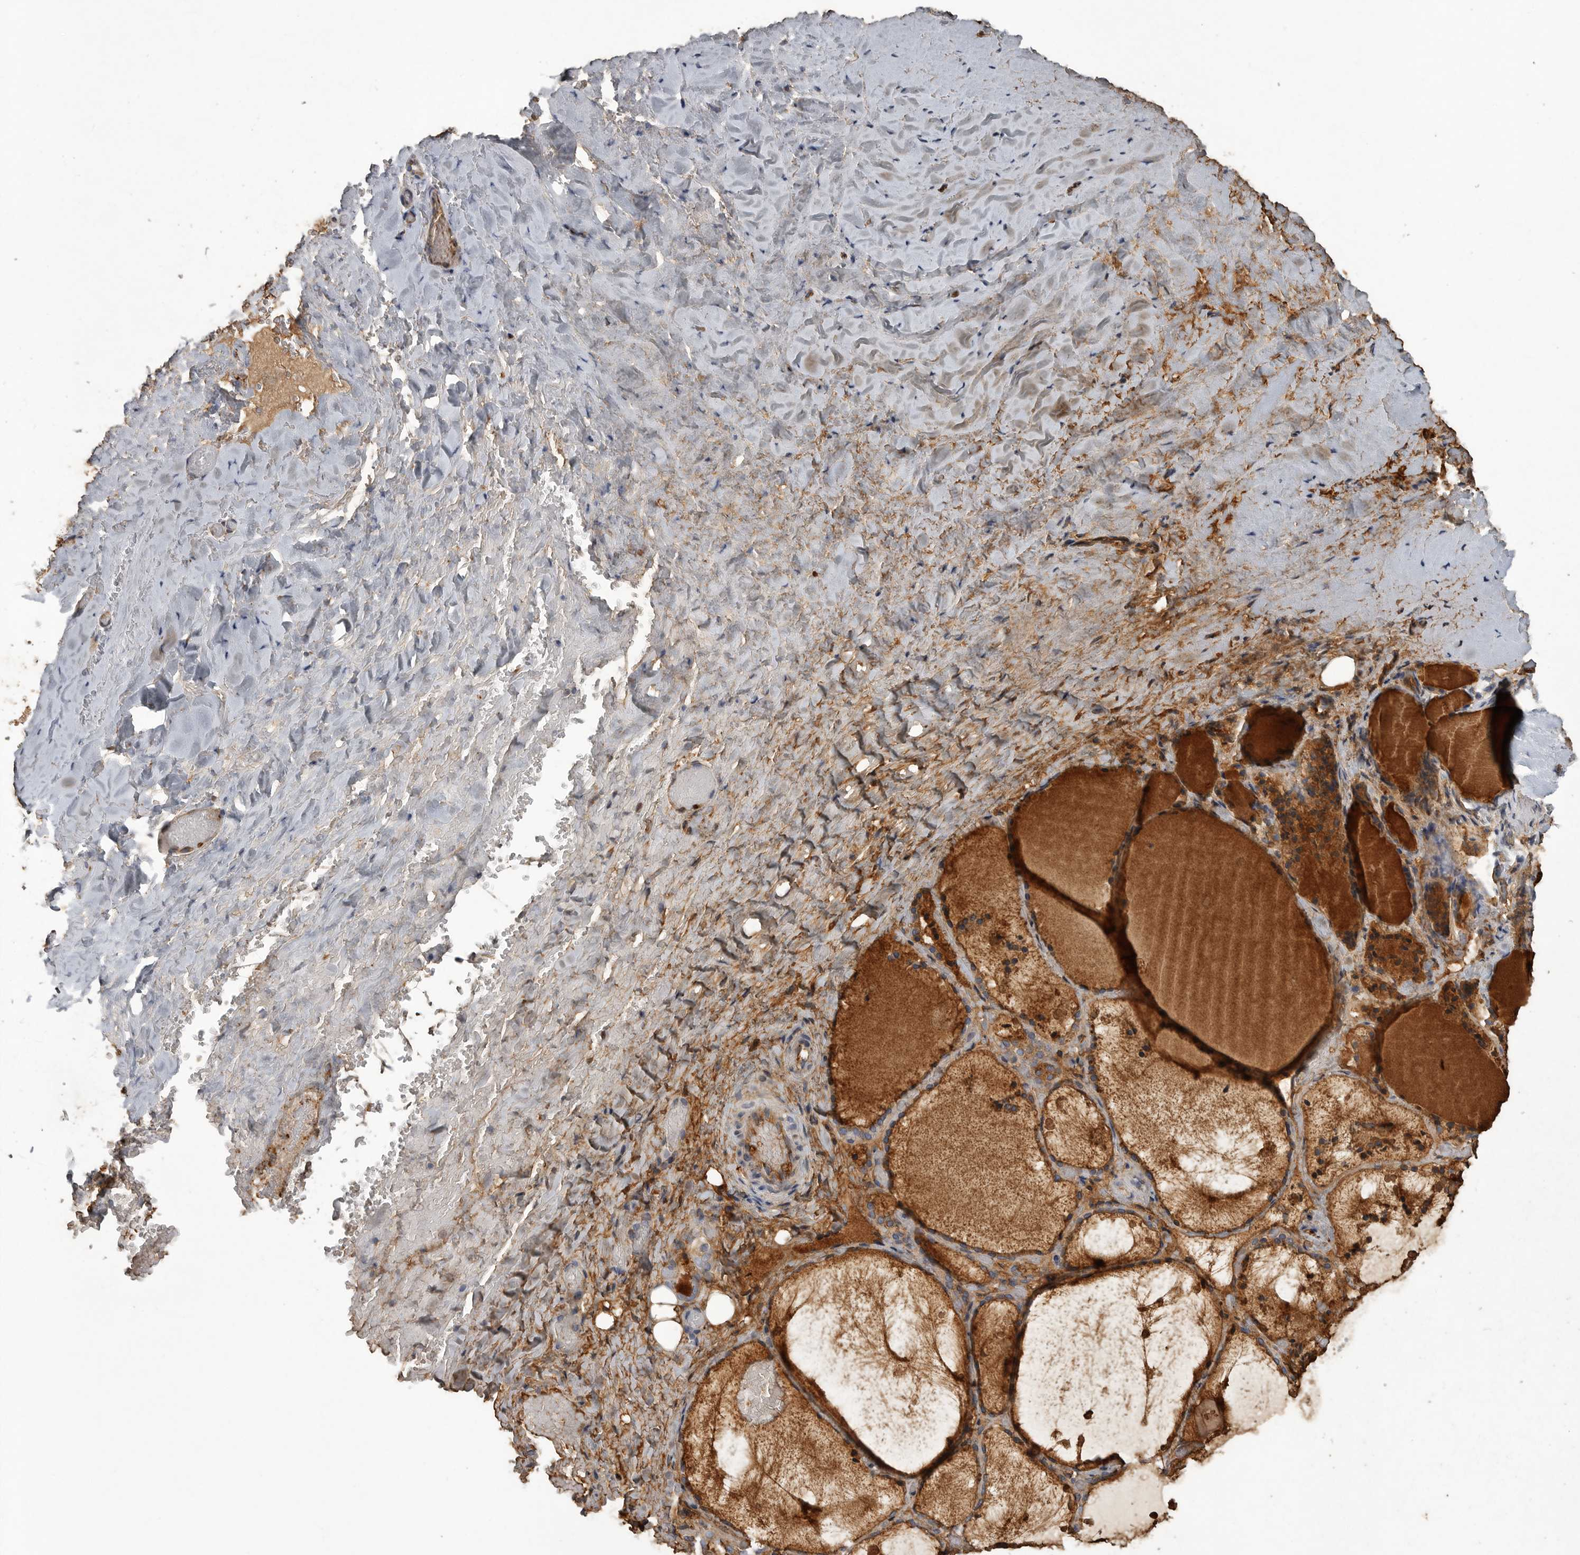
{"staining": {"intensity": "weak", "quantity": ">75%", "location": "cytoplasmic/membranous"}, "tissue": "thyroid gland", "cell_type": "Glandular cells", "image_type": "normal", "snomed": [{"axis": "morphology", "description": "Normal tissue, NOS"}, {"axis": "topography", "description": "Thyroid gland"}], "caption": "Immunohistochemistry (IHC) micrograph of unremarkable thyroid gland: human thyroid gland stained using immunohistochemistry (IHC) shows low levels of weak protein expression localized specifically in the cytoplasmic/membranous of glandular cells, appearing as a cytoplasmic/membranous brown color.", "gene": "MINPP1", "patient": {"sex": "female", "age": 44}}